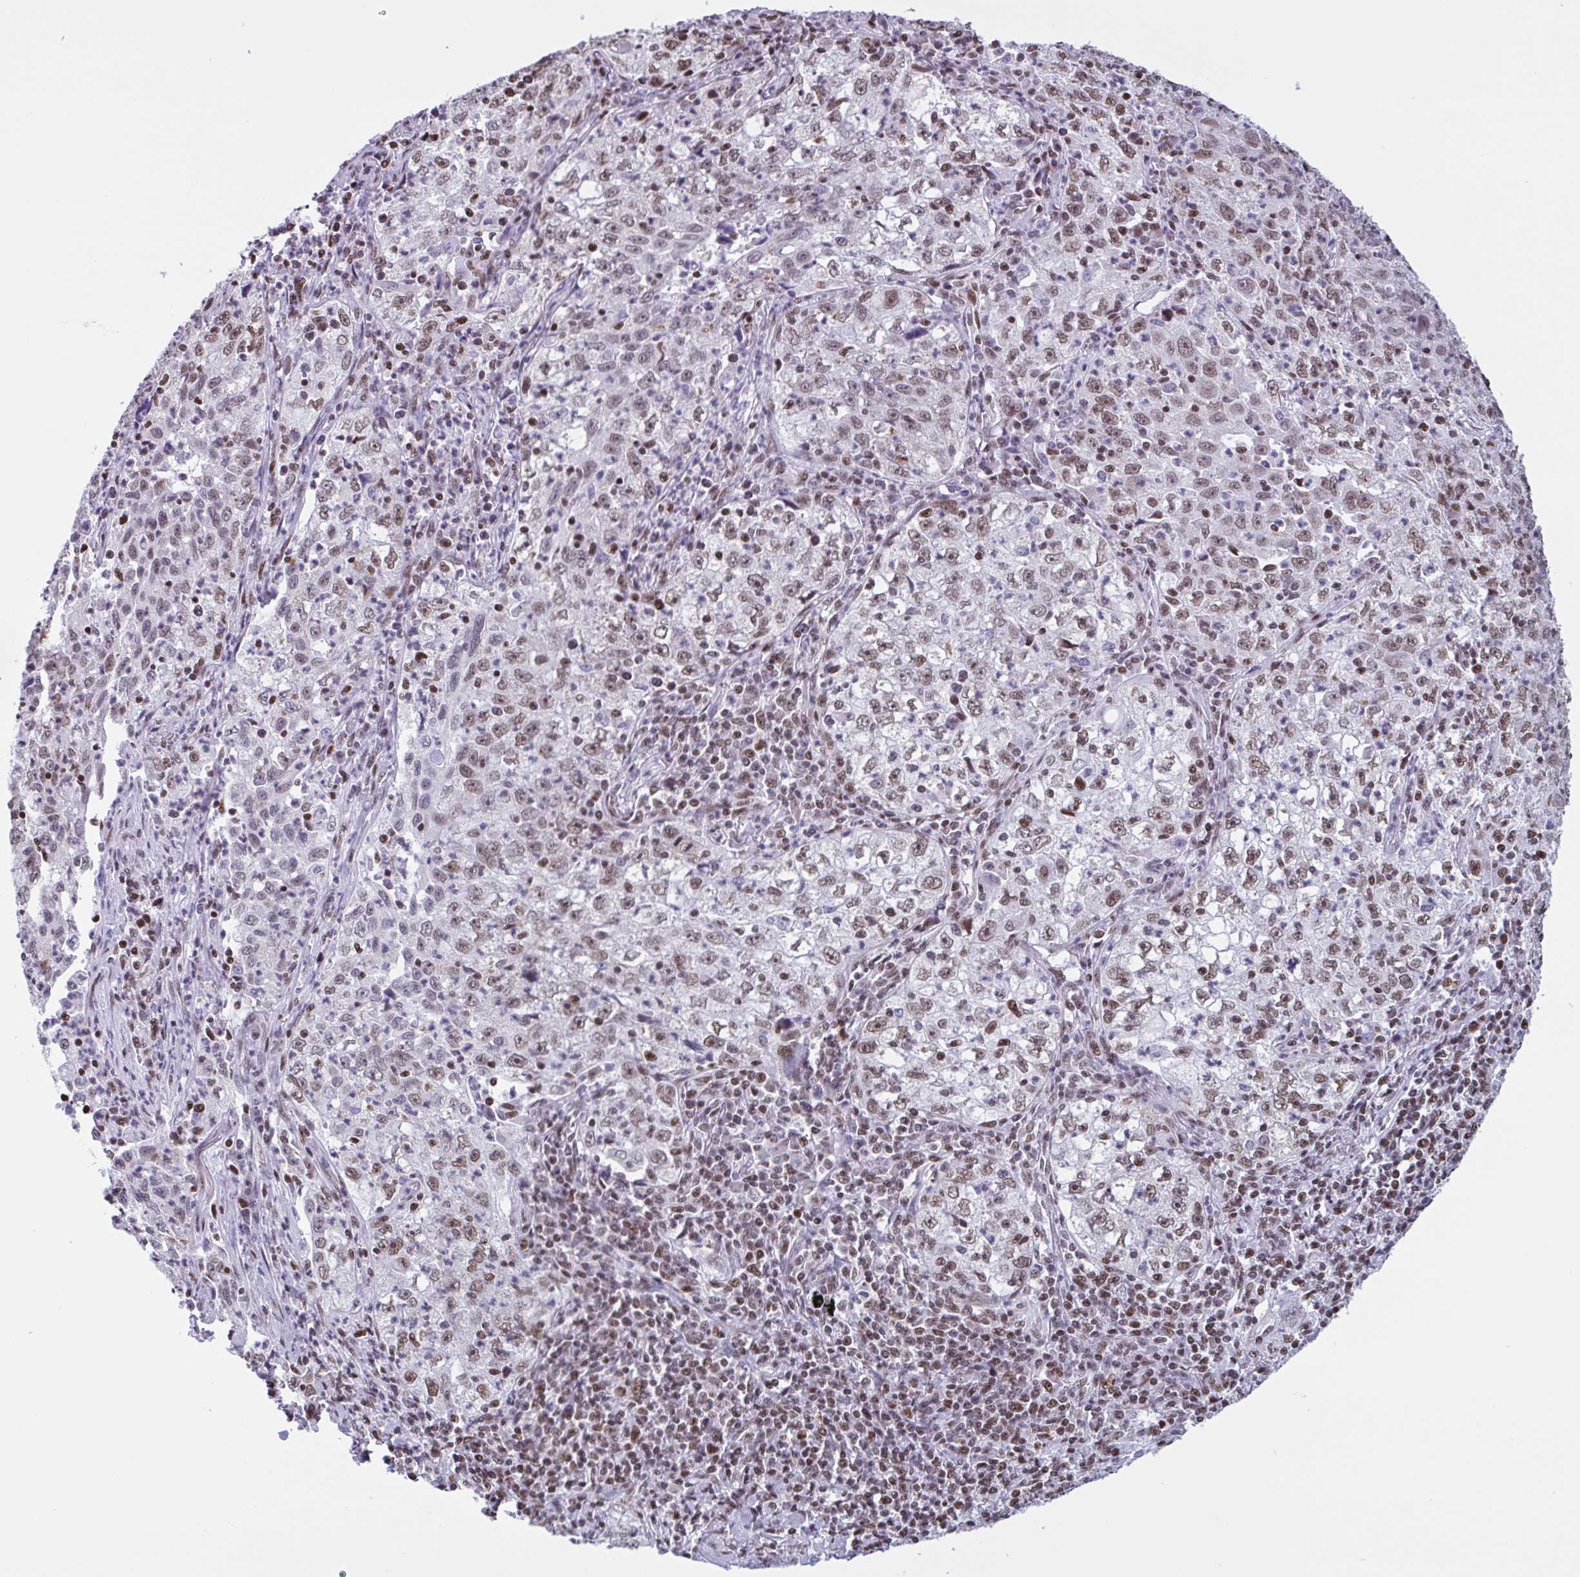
{"staining": {"intensity": "weak", "quantity": ">75%", "location": "nuclear"}, "tissue": "lung cancer", "cell_type": "Tumor cells", "image_type": "cancer", "snomed": [{"axis": "morphology", "description": "Squamous cell carcinoma, NOS"}, {"axis": "topography", "description": "Lung"}], "caption": "An immunohistochemistry (IHC) photomicrograph of neoplastic tissue is shown. Protein staining in brown labels weak nuclear positivity in lung cancer within tumor cells.", "gene": "TIMM21", "patient": {"sex": "male", "age": 71}}